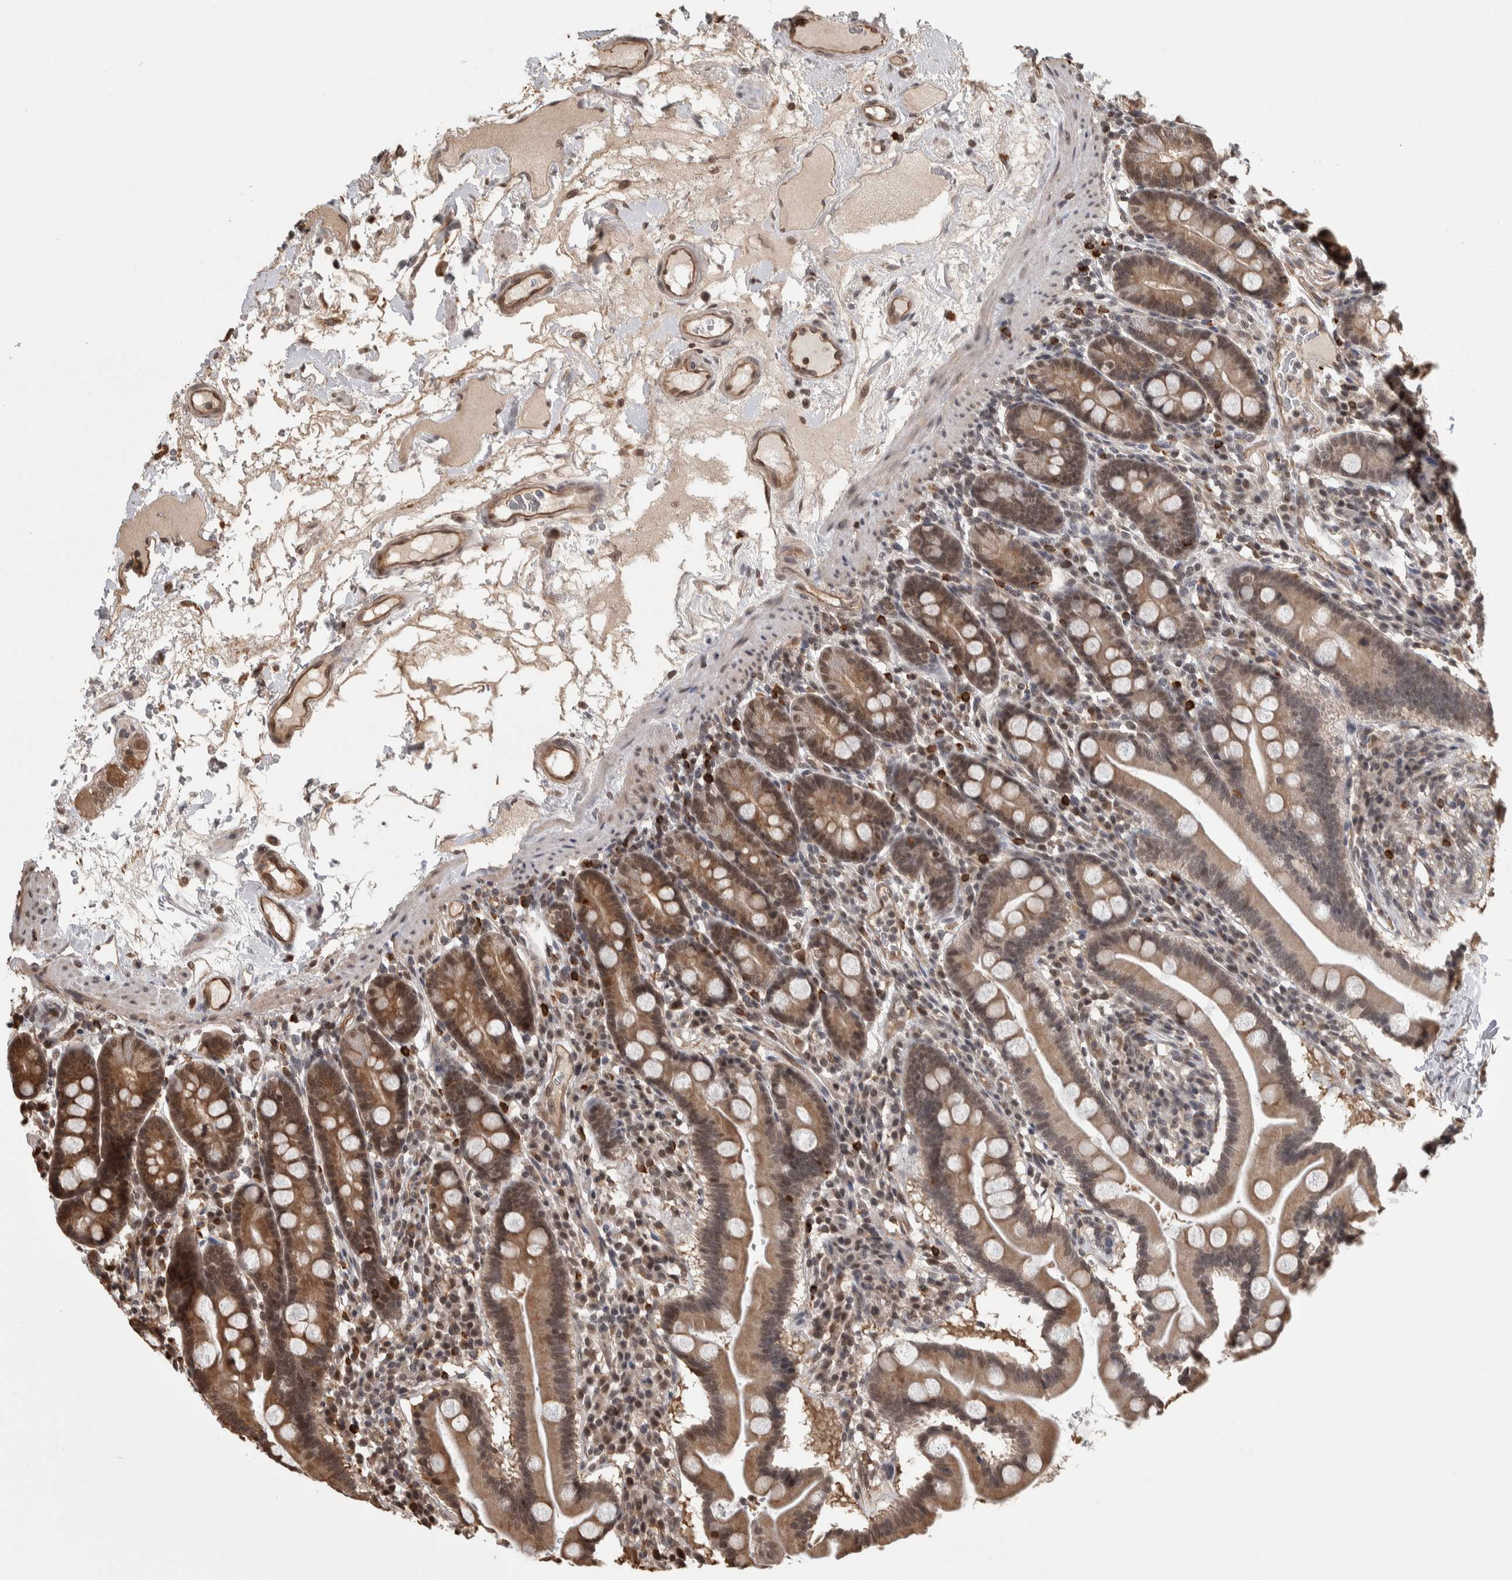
{"staining": {"intensity": "moderate", "quantity": ">75%", "location": "cytoplasmic/membranous,nuclear"}, "tissue": "duodenum", "cell_type": "Glandular cells", "image_type": "normal", "snomed": [{"axis": "morphology", "description": "Normal tissue, NOS"}, {"axis": "topography", "description": "Duodenum"}], "caption": "The immunohistochemical stain labels moderate cytoplasmic/membranous,nuclear positivity in glandular cells of unremarkable duodenum. The staining was performed using DAB (3,3'-diaminobenzidine), with brown indicating positive protein expression. Nuclei are stained blue with hematoxylin.", "gene": "ZNF592", "patient": {"sex": "male", "age": 50}}